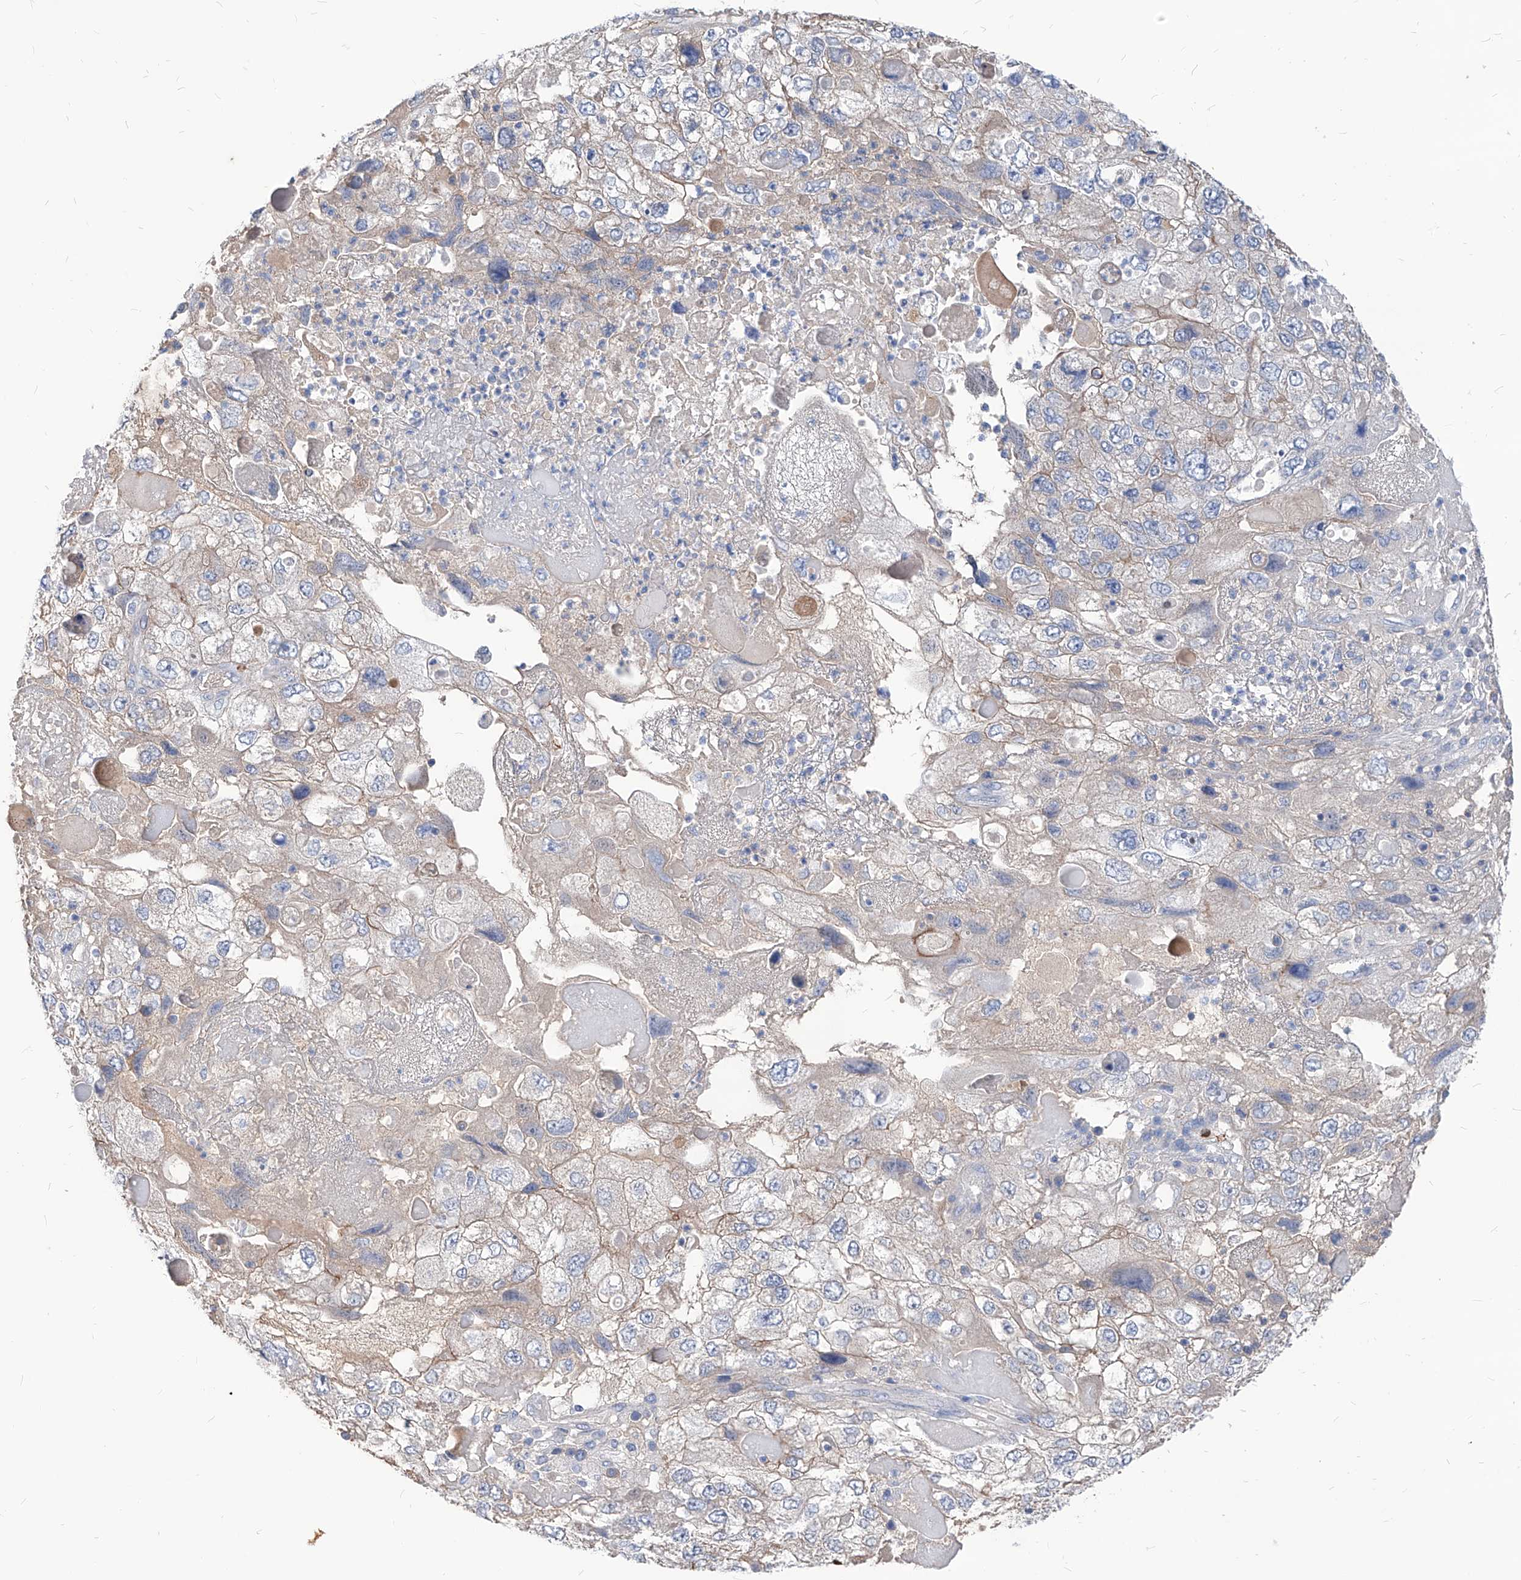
{"staining": {"intensity": "negative", "quantity": "none", "location": "none"}, "tissue": "endometrial cancer", "cell_type": "Tumor cells", "image_type": "cancer", "snomed": [{"axis": "morphology", "description": "Adenocarcinoma, NOS"}, {"axis": "topography", "description": "Endometrium"}], "caption": "The immunohistochemistry micrograph has no significant staining in tumor cells of endometrial cancer tissue. Brightfield microscopy of immunohistochemistry (IHC) stained with DAB (3,3'-diaminobenzidine) (brown) and hematoxylin (blue), captured at high magnification.", "gene": "AKAP10", "patient": {"sex": "female", "age": 49}}